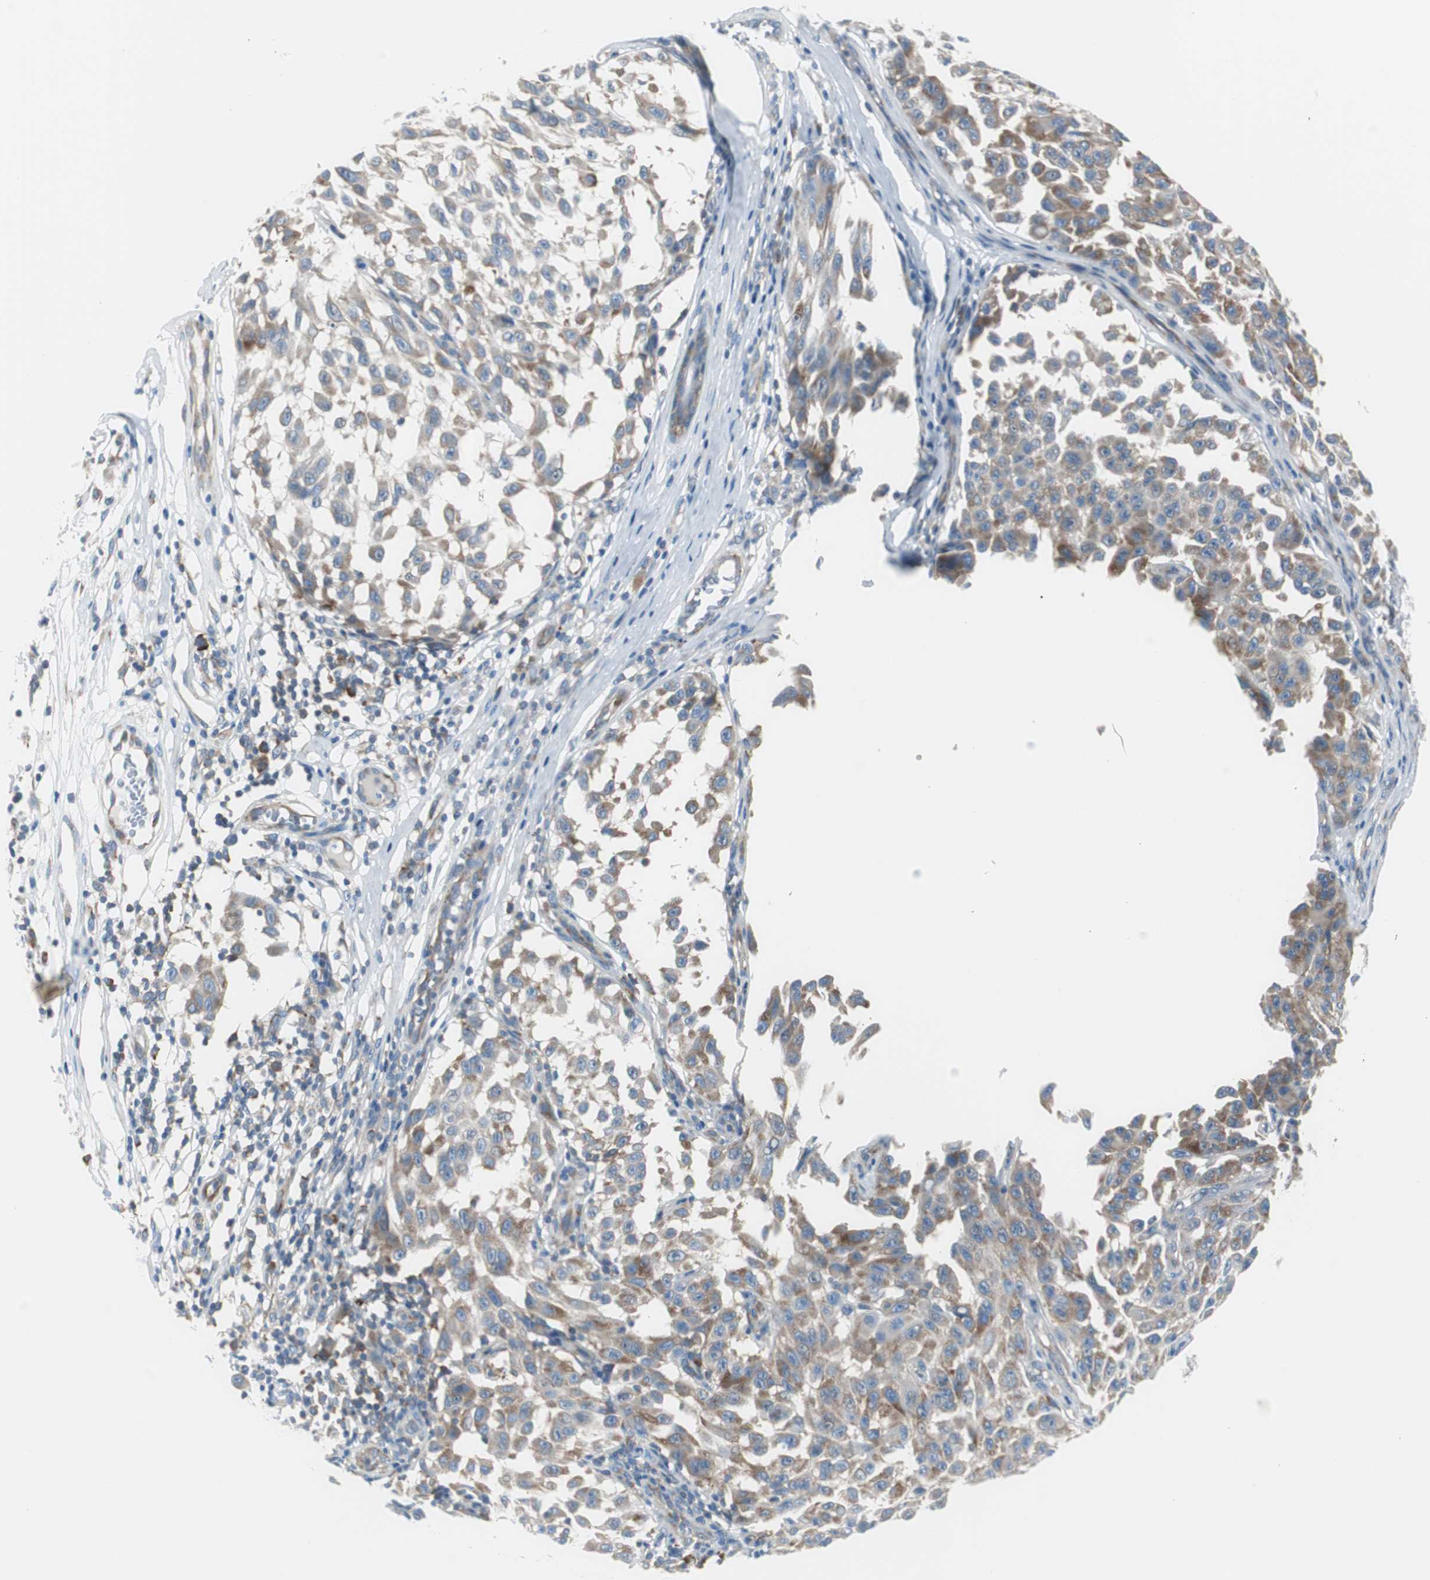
{"staining": {"intensity": "weak", "quantity": ">75%", "location": "cytoplasmic/membranous"}, "tissue": "melanoma", "cell_type": "Tumor cells", "image_type": "cancer", "snomed": [{"axis": "morphology", "description": "Malignant melanoma, NOS"}, {"axis": "topography", "description": "Skin"}], "caption": "Malignant melanoma stained with a brown dye displays weak cytoplasmic/membranous positive staining in approximately >75% of tumor cells.", "gene": "RPS12", "patient": {"sex": "male", "age": 30}}